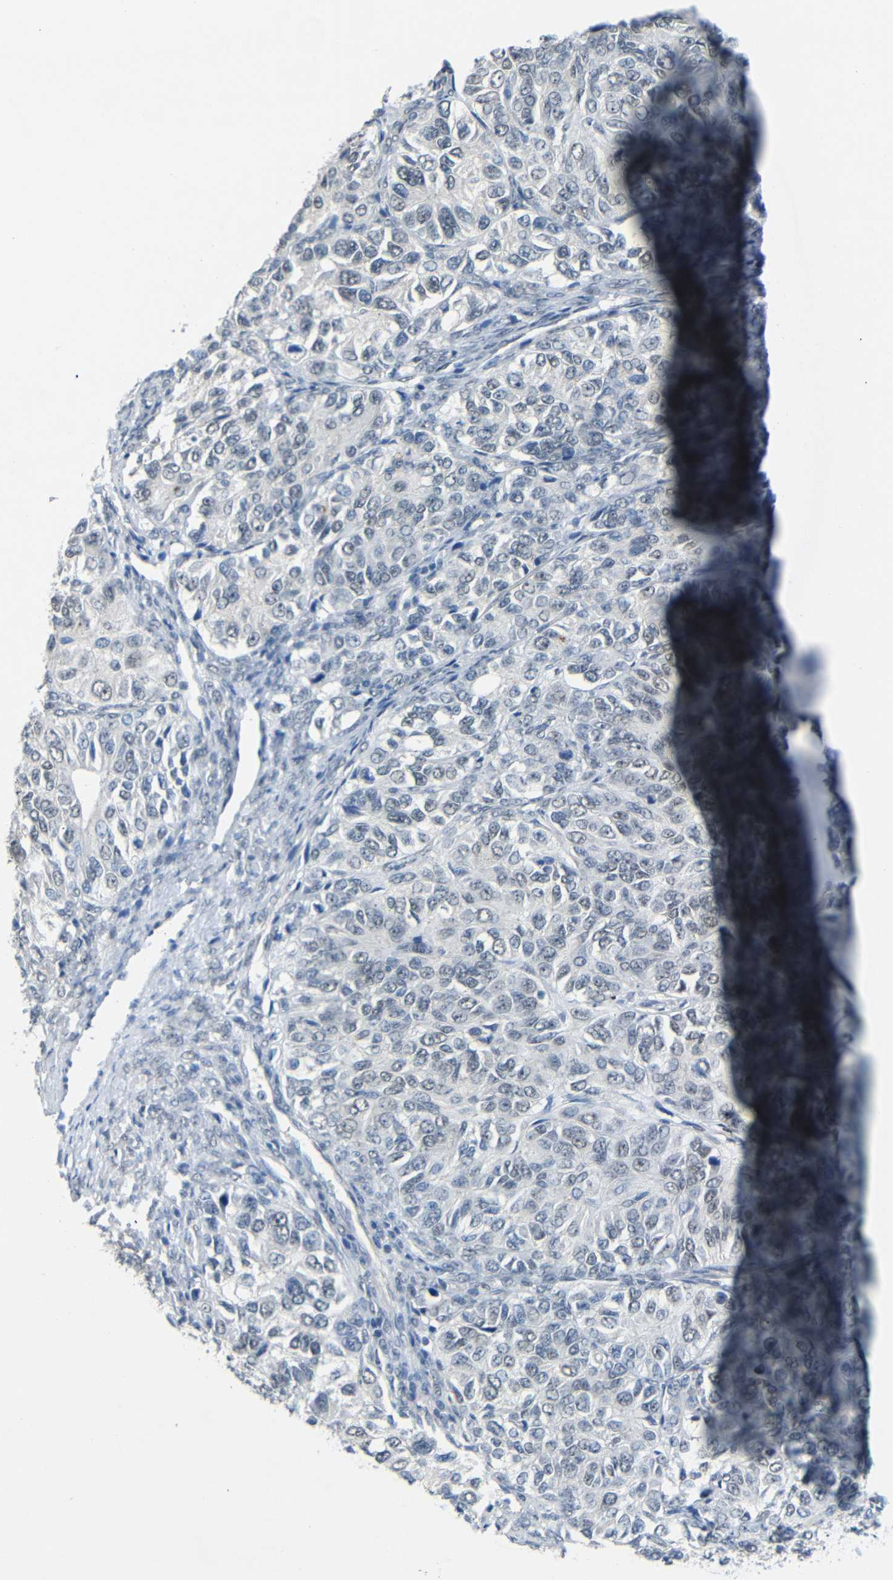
{"staining": {"intensity": "negative", "quantity": "none", "location": "none"}, "tissue": "ovarian cancer", "cell_type": "Tumor cells", "image_type": "cancer", "snomed": [{"axis": "morphology", "description": "Carcinoma, endometroid"}, {"axis": "topography", "description": "Ovary"}], "caption": "Immunohistochemistry (IHC) image of human ovarian cancer (endometroid carcinoma) stained for a protein (brown), which displays no positivity in tumor cells.", "gene": "GPR158", "patient": {"sex": "female", "age": 51}}